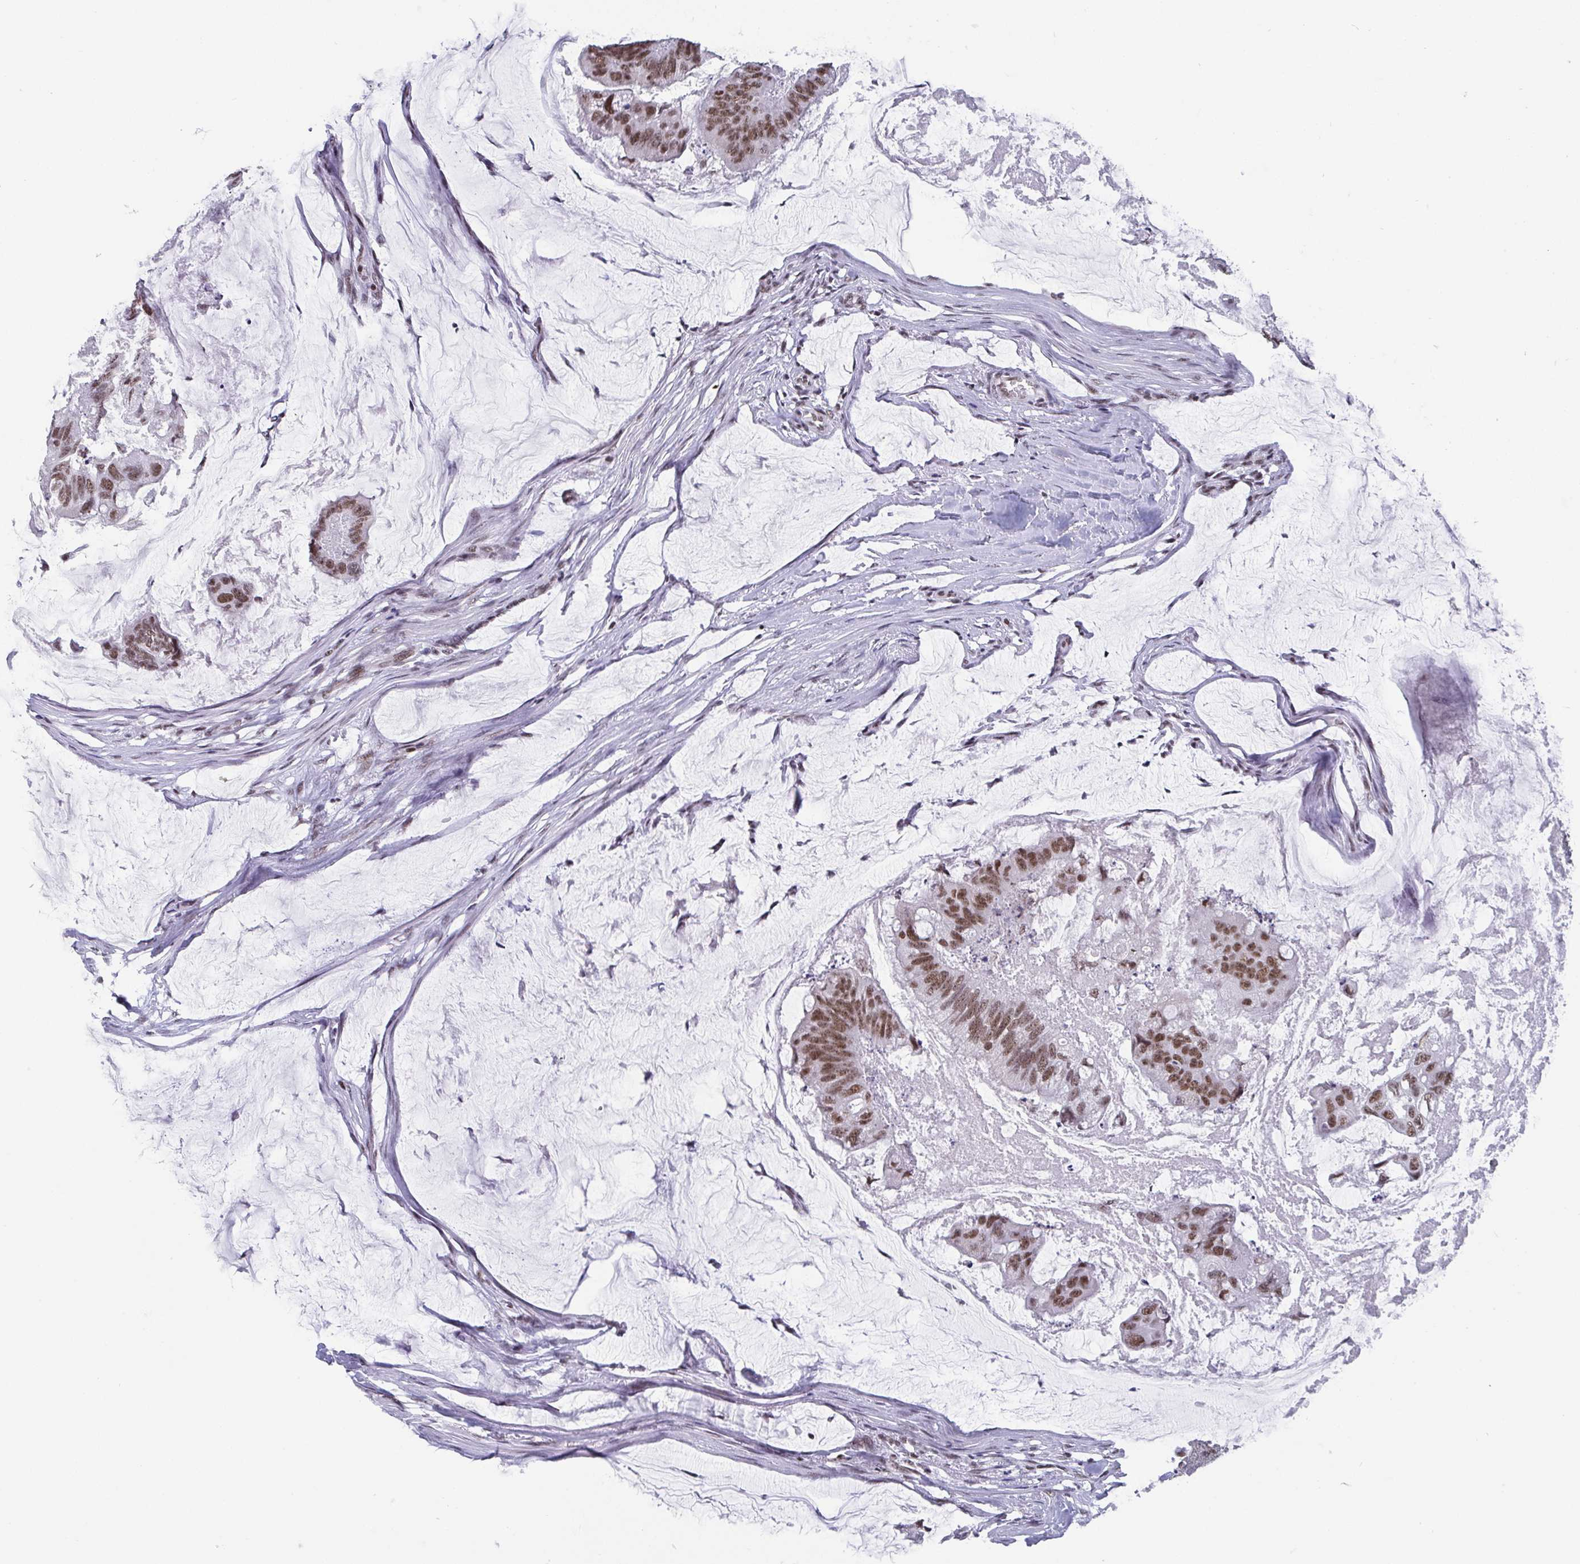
{"staining": {"intensity": "moderate", "quantity": ">75%", "location": "nuclear"}, "tissue": "colorectal cancer", "cell_type": "Tumor cells", "image_type": "cancer", "snomed": [{"axis": "morphology", "description": "Adenocarcinoma, NOS"}, {"axis": "topography", "description": "Colon"}], "caption": "Moderate nuclear protein expression is appreciated in about >75% of tumor cells in colorectal cancer.", "gene": "CTCF", "patient": {"sex": "male", "age": 62}}